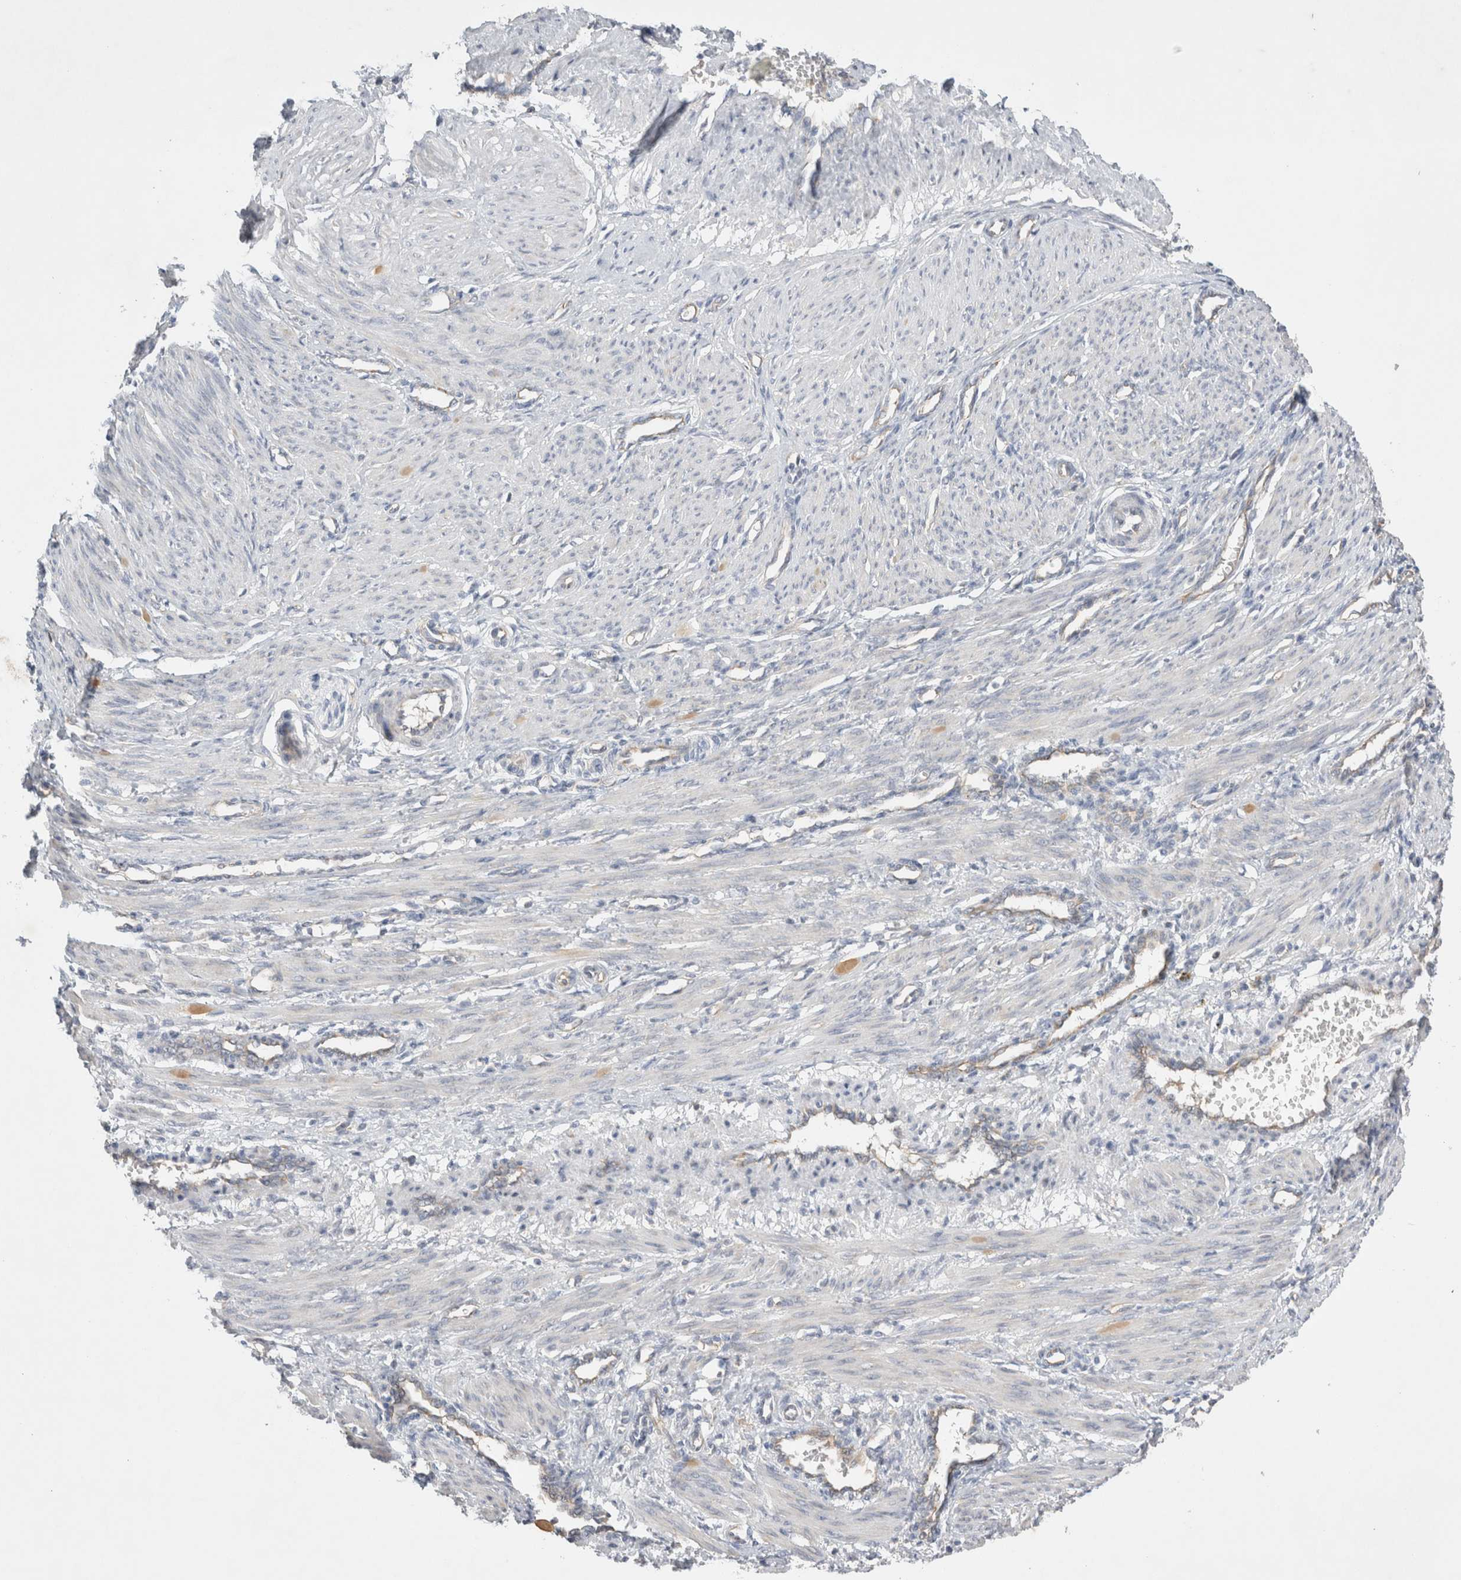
{"staining": {"intensity": "negative", "quantity": "none", "location": "none"}, "tissue": "smooth muscle", "cell_type": "Smooth muscle cells", "image_type": "normal", "snomed": [{"axis": "morphology", "description": "Normal tissue, NOS"}, {"axis": "topography", "description": "Endometrium"}], "caption": "Immunohistochemical staining of normal human smooth muscle reveals no significant expression in smooth muscle cells.", "gene": "ZNF23", "patient": {"sex": "female", "age": 33}}